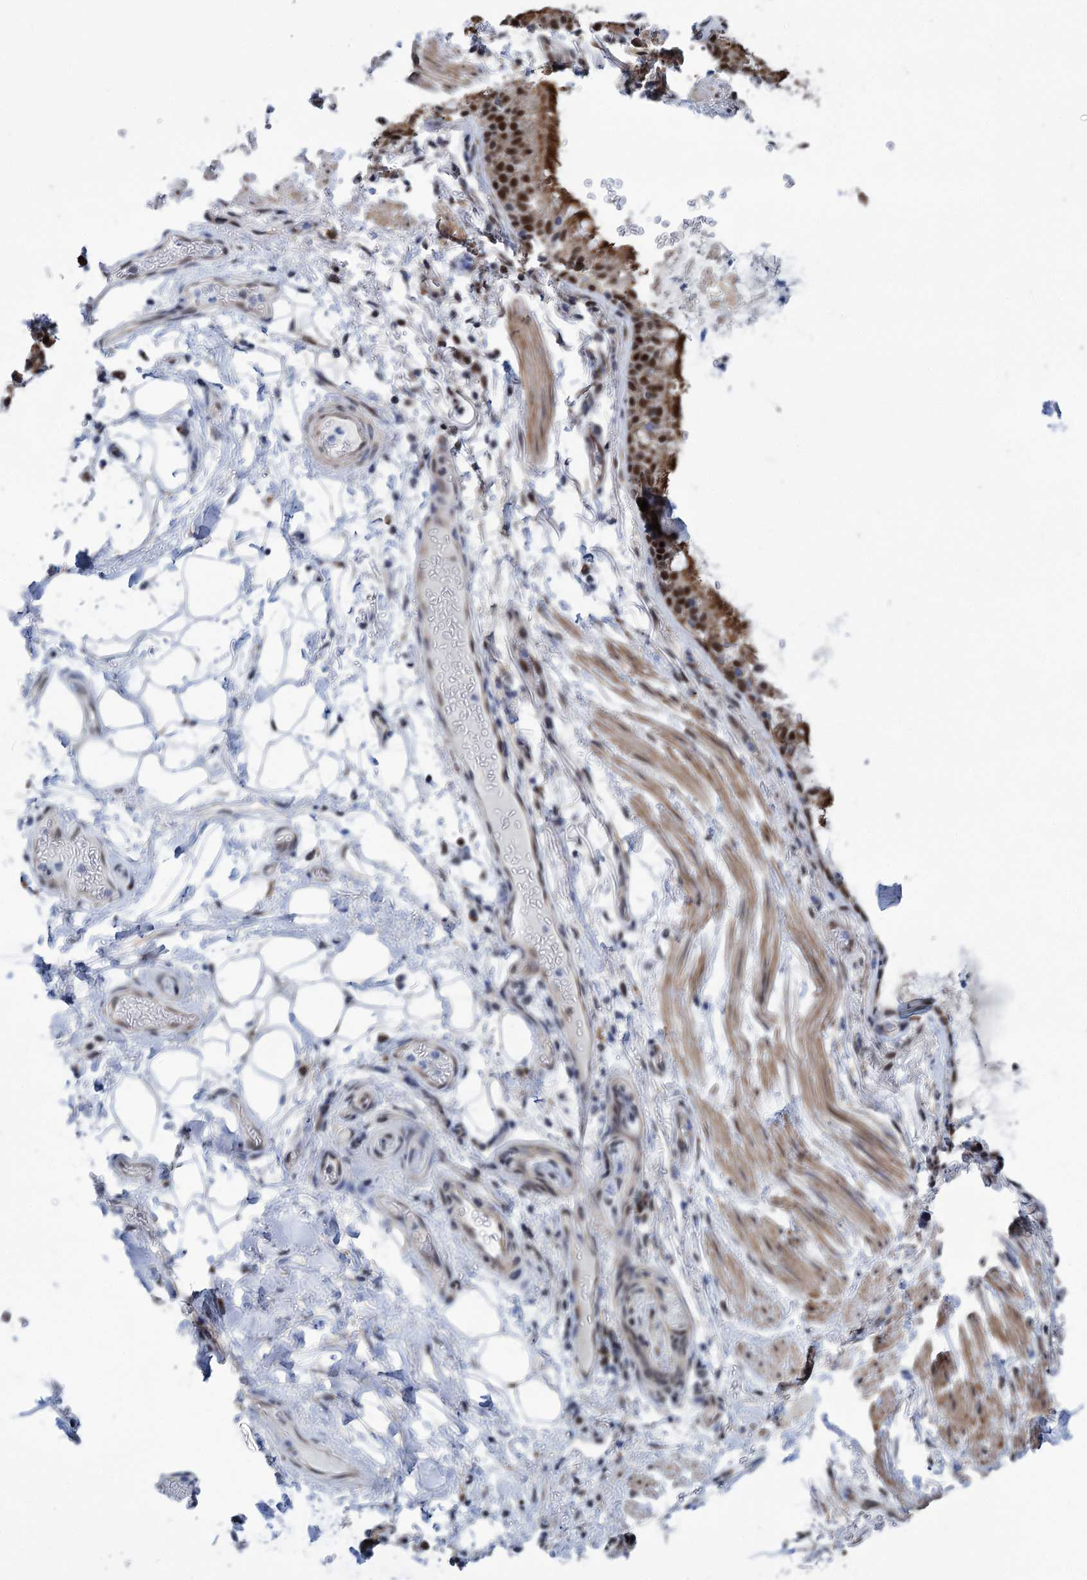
{"staining": {"intensity": "strong", "quantity": ">75%", "location": "nuclear"}, "tissue": "adipose tissue", "cell_type": "Adipocytes", "image_type": "normal", "snomed": [{"axis": "morphology", "description": "Normal tissue, NOS"}, {"axis": "topography", "description": "Lymph node"}, {"axis": "topography", "description": "Cartilage tissue"}, {"axis": "topography", "description": "Bronchus"}], "caption": "Protein expression analysis of benign adipose tissue shows strong nuclear positivity in about >75% of adipocytes.", "gene": "MORN3", "patient": {"sex": "male", "age": 63}}